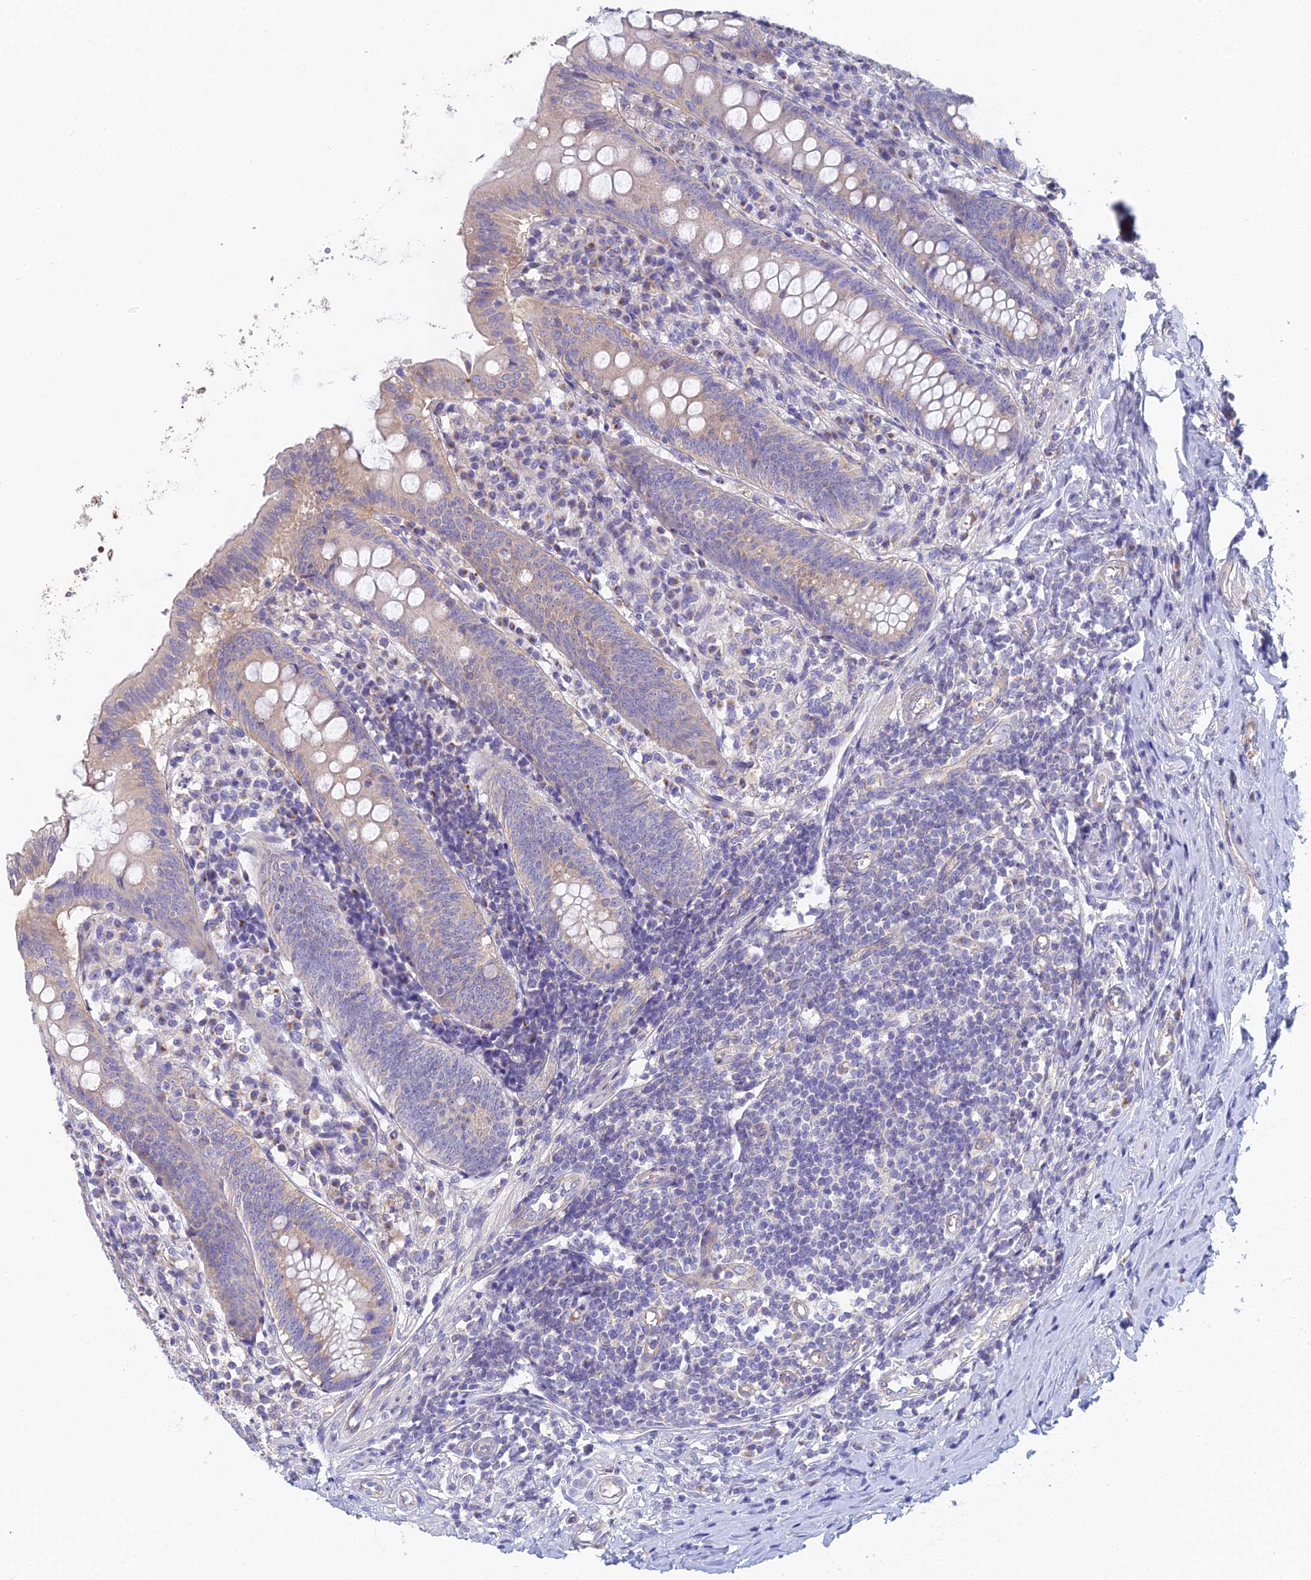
{"staining": {"intensity": "moderate", "quantity": "<25%", "location": "cytoplasmic/membranous"}, "tissue": "appendix", "cell_type": "Glandular cells", "image_type": "normal", "snomed": [{"axis": "morphology", "description": "Normal tissue, NOS"}, {"axis": "topography", "description": "Appendix"}], "caption": "A brown stain labels moderate cytoplasmic/membranous staining of a protein in glandular cells of unremarkable appendix.", "gene": "ZNF564", "patient": {"sex": "female", "age": 54}}